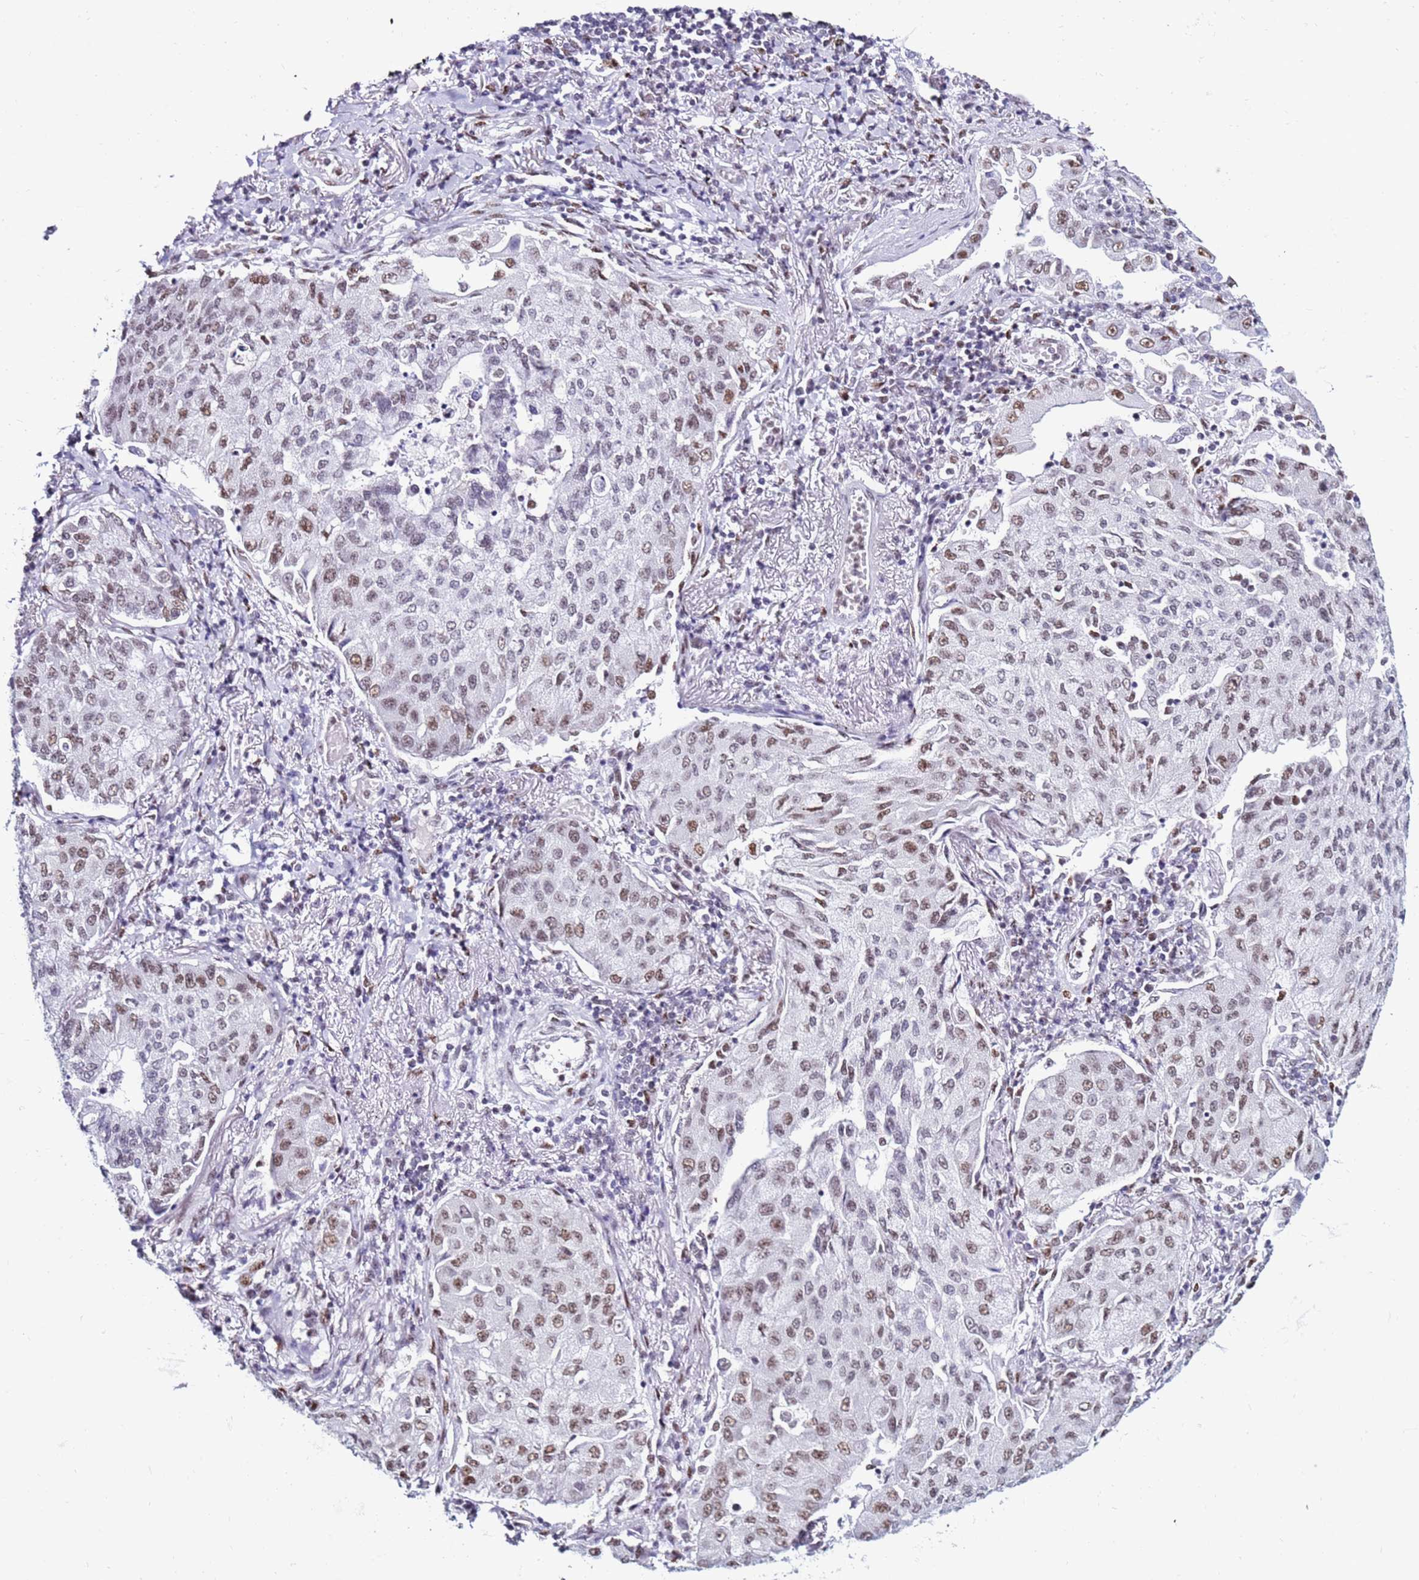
{"staining": {"intensity": "moderate", "quantity": "25%-75%", "location": "nuclear"}, "tissue": "lung cancer", "cell_type": "Tumor cells", "image_type": "cancer", "snomed": [{"axis": "morphology", "description": "Squamous cell carcinoma, NOS"}, {"axis": "topography", "description": "Lung"}], "caption": "Protein analysis of lung cancer tissue shows moderate nuclear staining in approximately 25%-75% of tumor cells. (DAB = brown stain, brightfield microscopy at high magnification).", "gene": "KPNA4", "patient": {"sex": "male", "age": 74}}